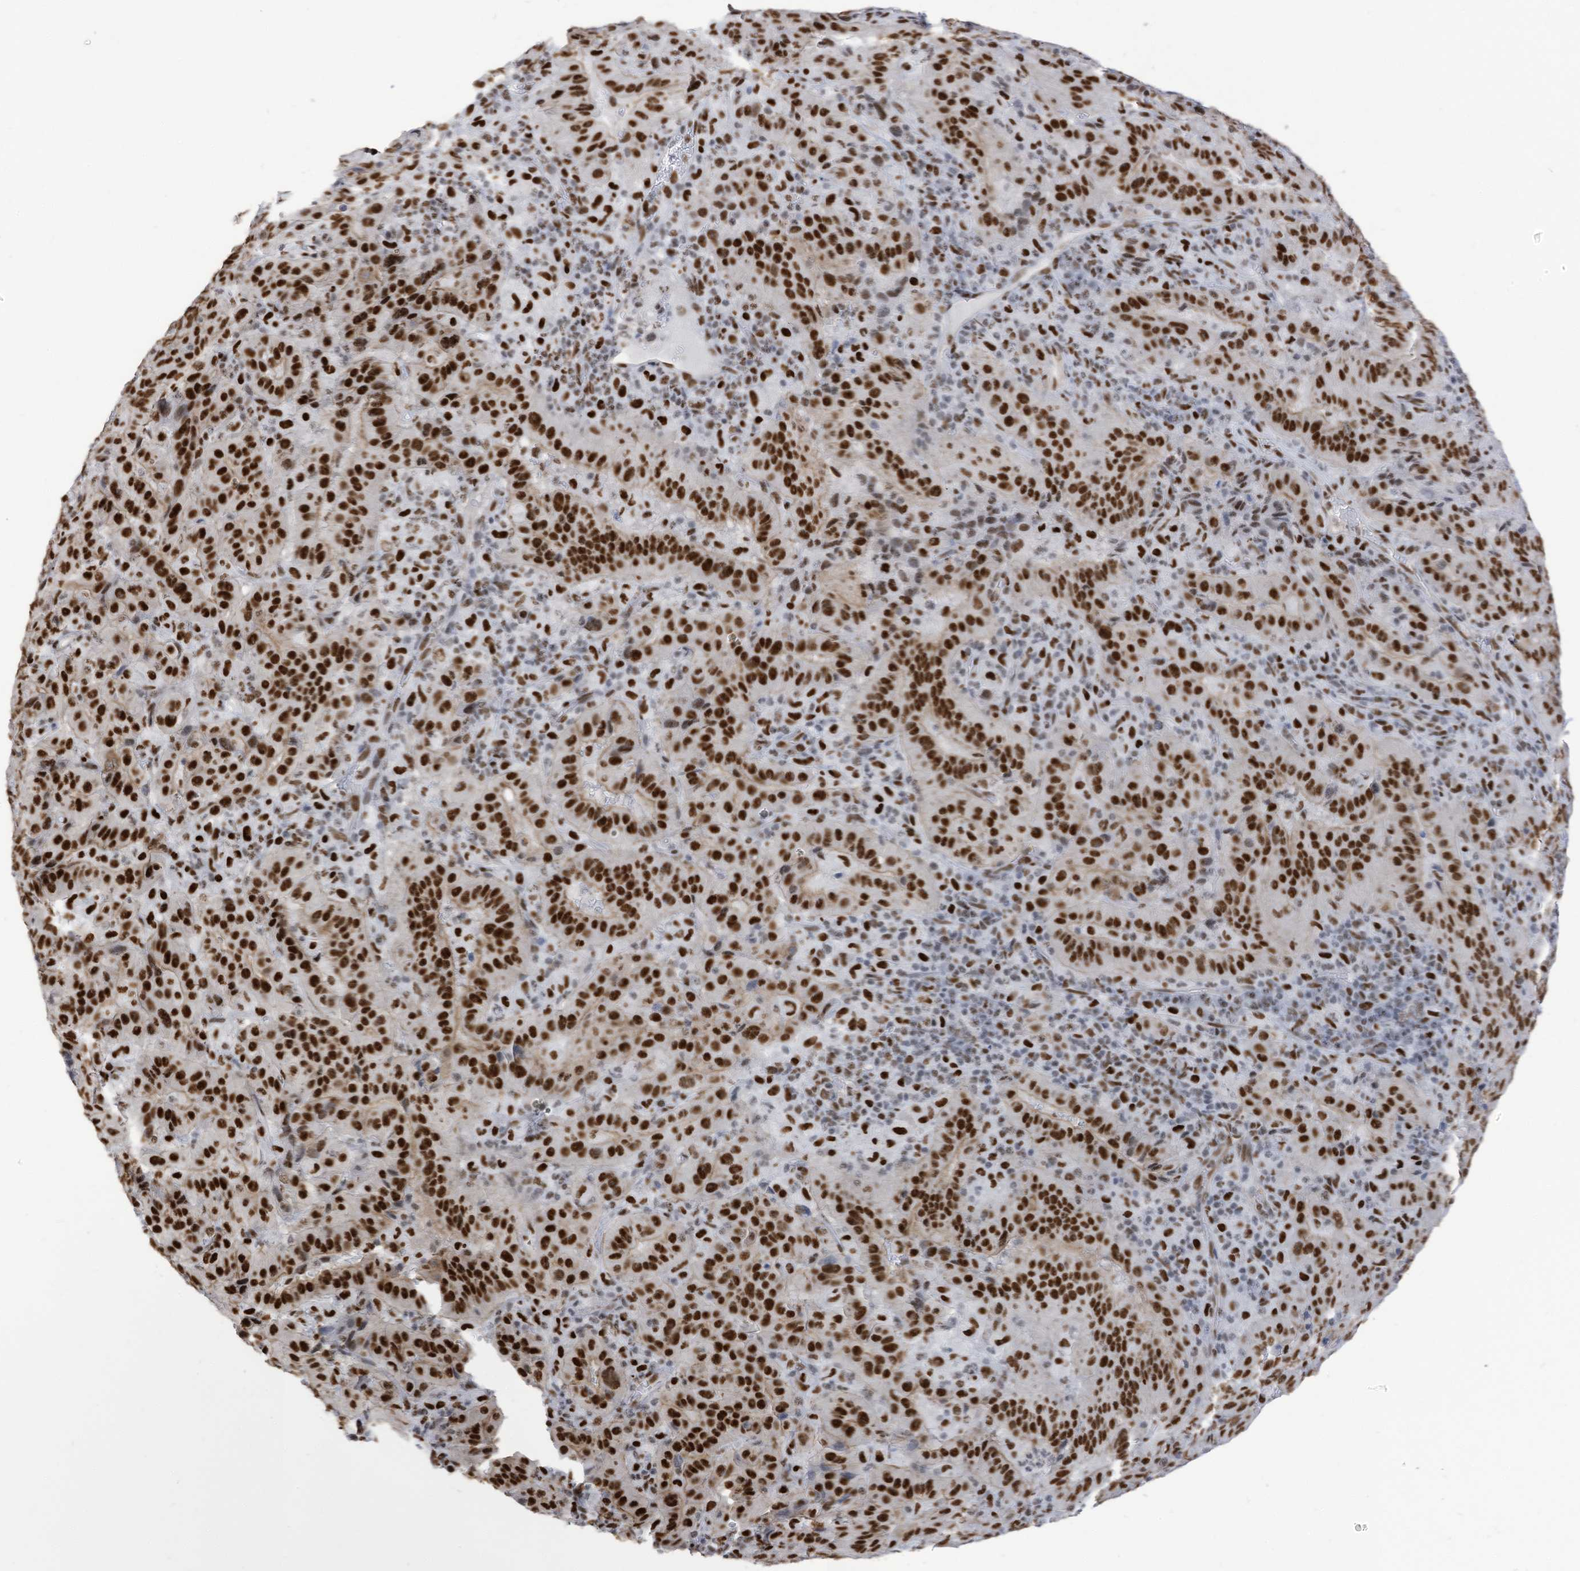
{"staining": {"intensity": "strong", "quantity": ">75%", "location": "nuclear"}, "tissue": "pancreatic cancer", "cell_type": "Tumor cells", "image_type": "cancer", "snomed": [{"axis": "morphology", "description": "Adenocarcinoma, NOS"}, {"axis": "topography", "description": "Pancreas"}], "caption": "Immunohistochemical staining of pancreatic cancer (adenocarcinoma) reveals strong nuclear protein staining in approximately >75% of tumor cells.", "gene": "KHSRP", "patient": {"sex": "male", "age": 63}}